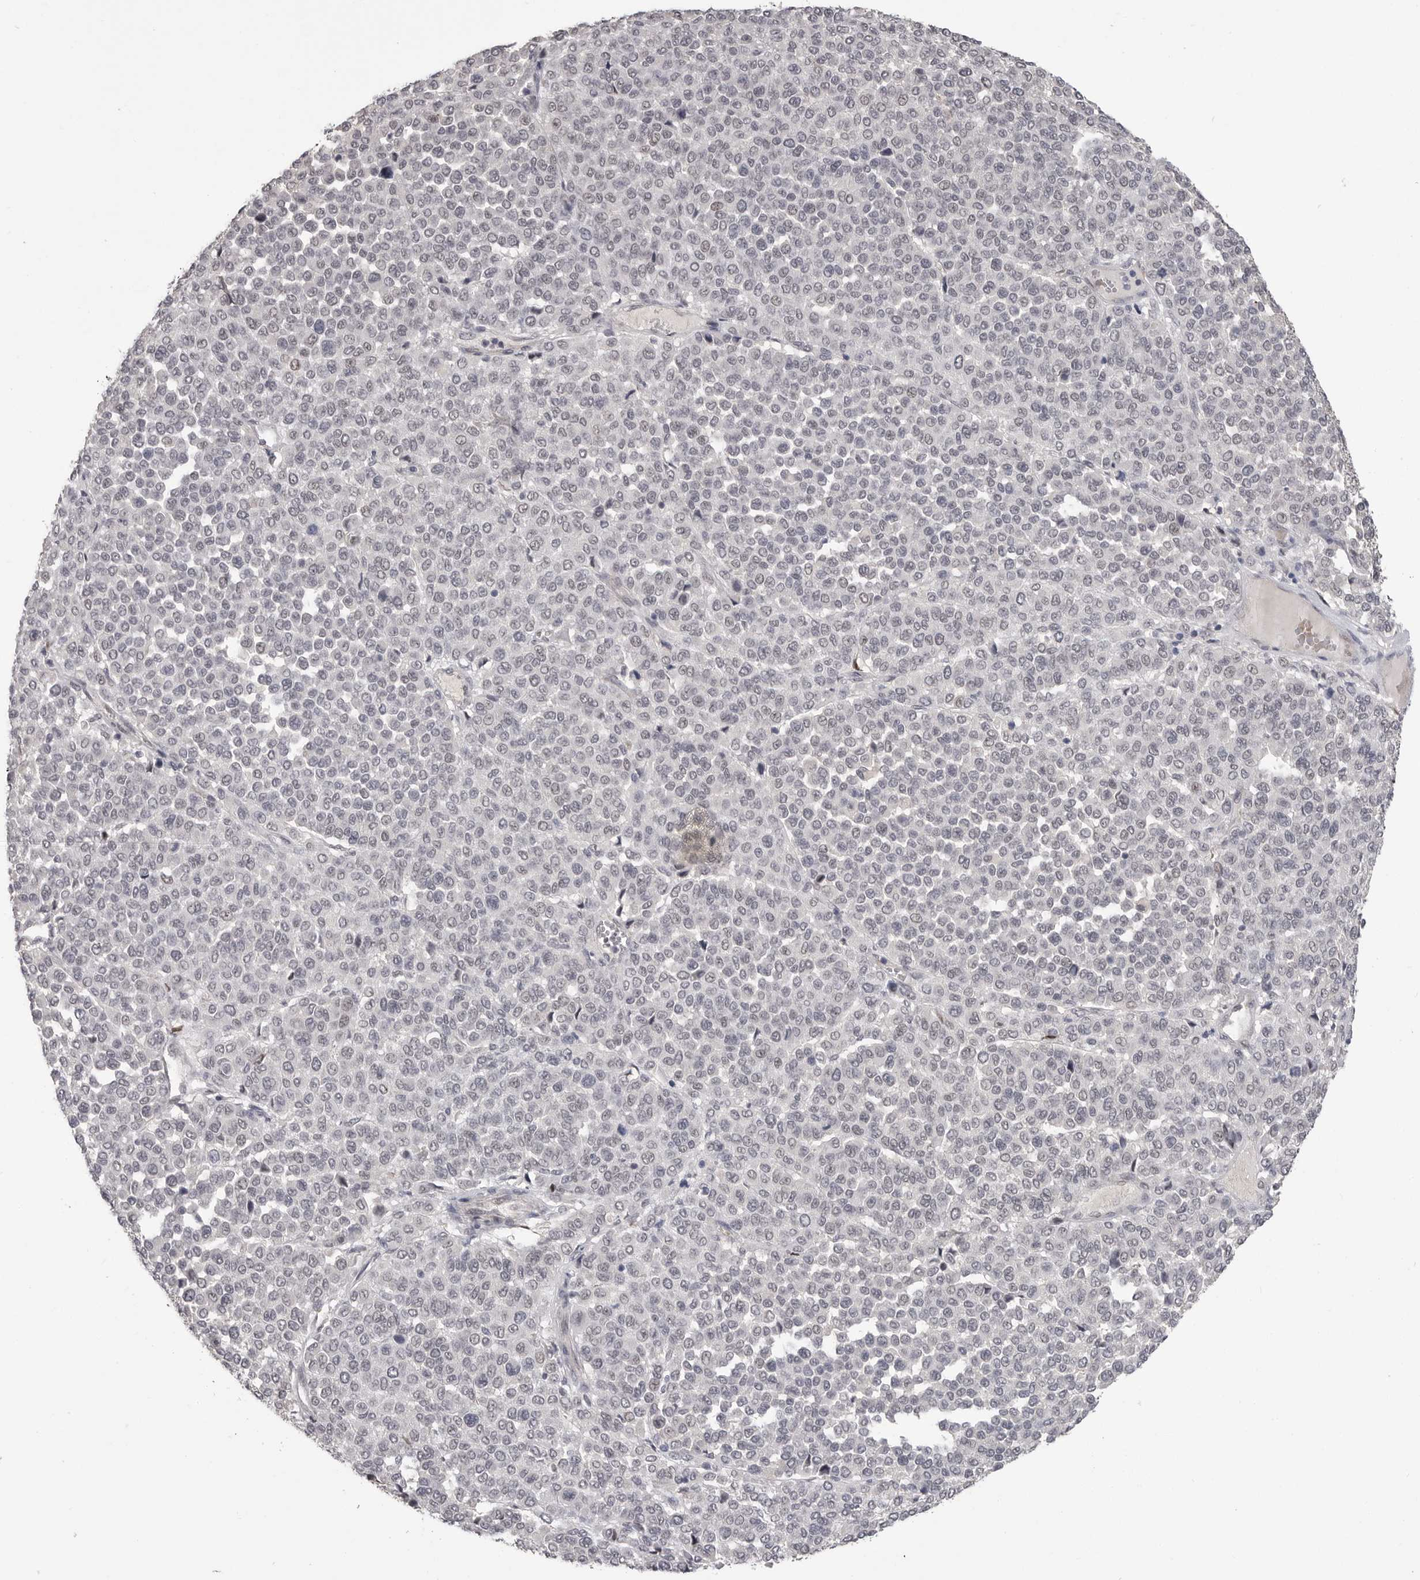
{"staining": {"intensity": "negative", "quantity": "none", "location": "none"}, "tissue": "melanoma", "cell_type": "Tumor cells", "image_type": "cancer", "snomed": [{"axis": "morphology", "description": "Malignant melanoma, Metastatic site"}, {"axis": "topography", "description": "Pancreas"}], "caption": "This is an IHC micrograph of melanoma. There is no staining in tumor cells.", "gene": "PLEKHF1", "patient": {"sex": "female", "age": 30}}